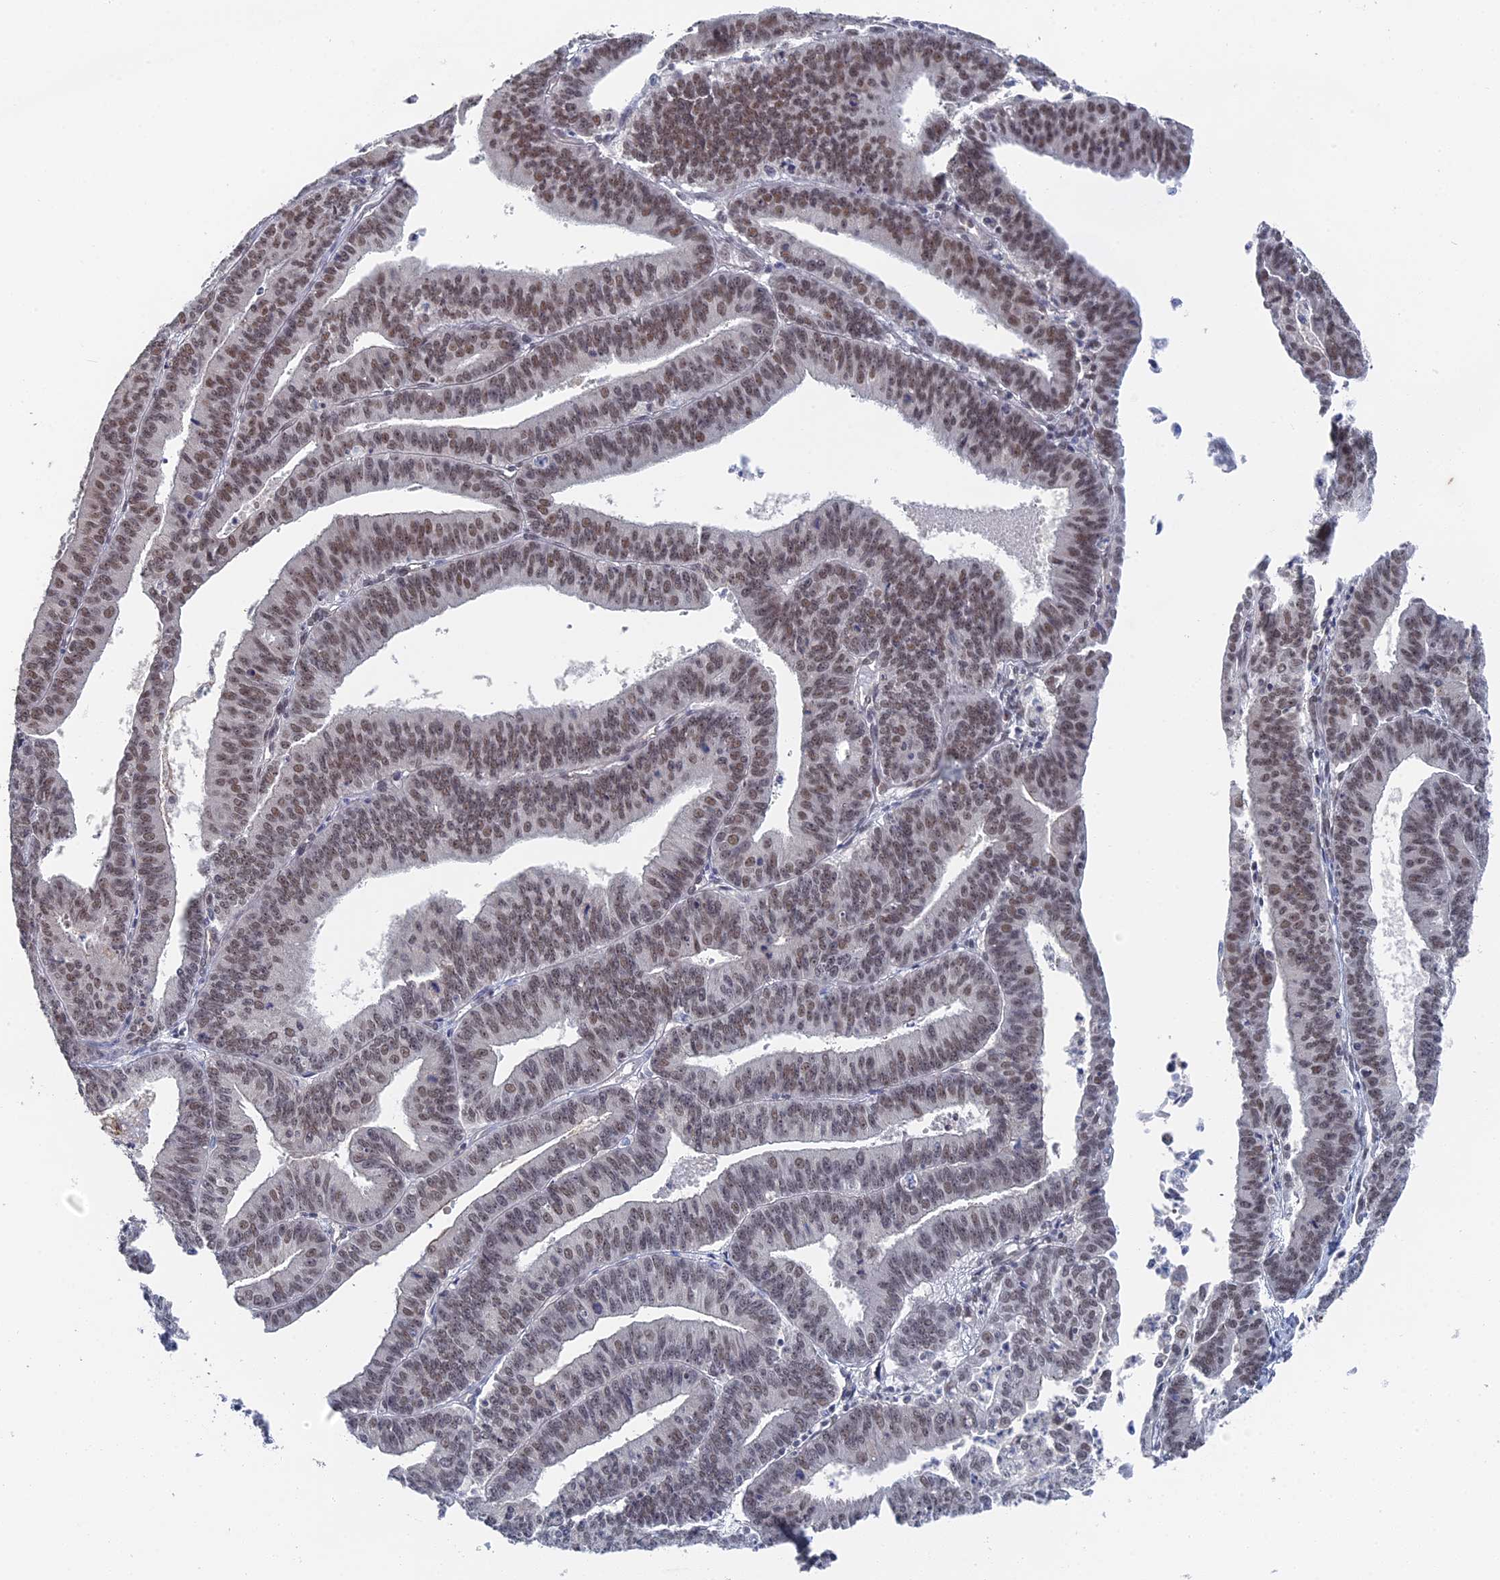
{"staining": {"intensity": "moderate", "quantity": ">75%", "location": "nuclear"}, "tissue": "endometrial cancer", "cell_type": "Tumor cells", "image_type": "cancer", "snomed": [{"axis": "morphology", "description": "Adenocarcinoma, NOS"}, {"axis": "topography", "description": "Endometrium"}], "caption": "Protein expression analysis of endometrial cancer (adenocarcinoma) demonstrates moderate nuclear expression in approximately >75% of tumor cells. (DAB (3,3'-diaminobenzidine) IHC with brightfield microscopy, high magnification).", "gene": "TSSC4", "patient": {"sex": "female", "age": 73}}